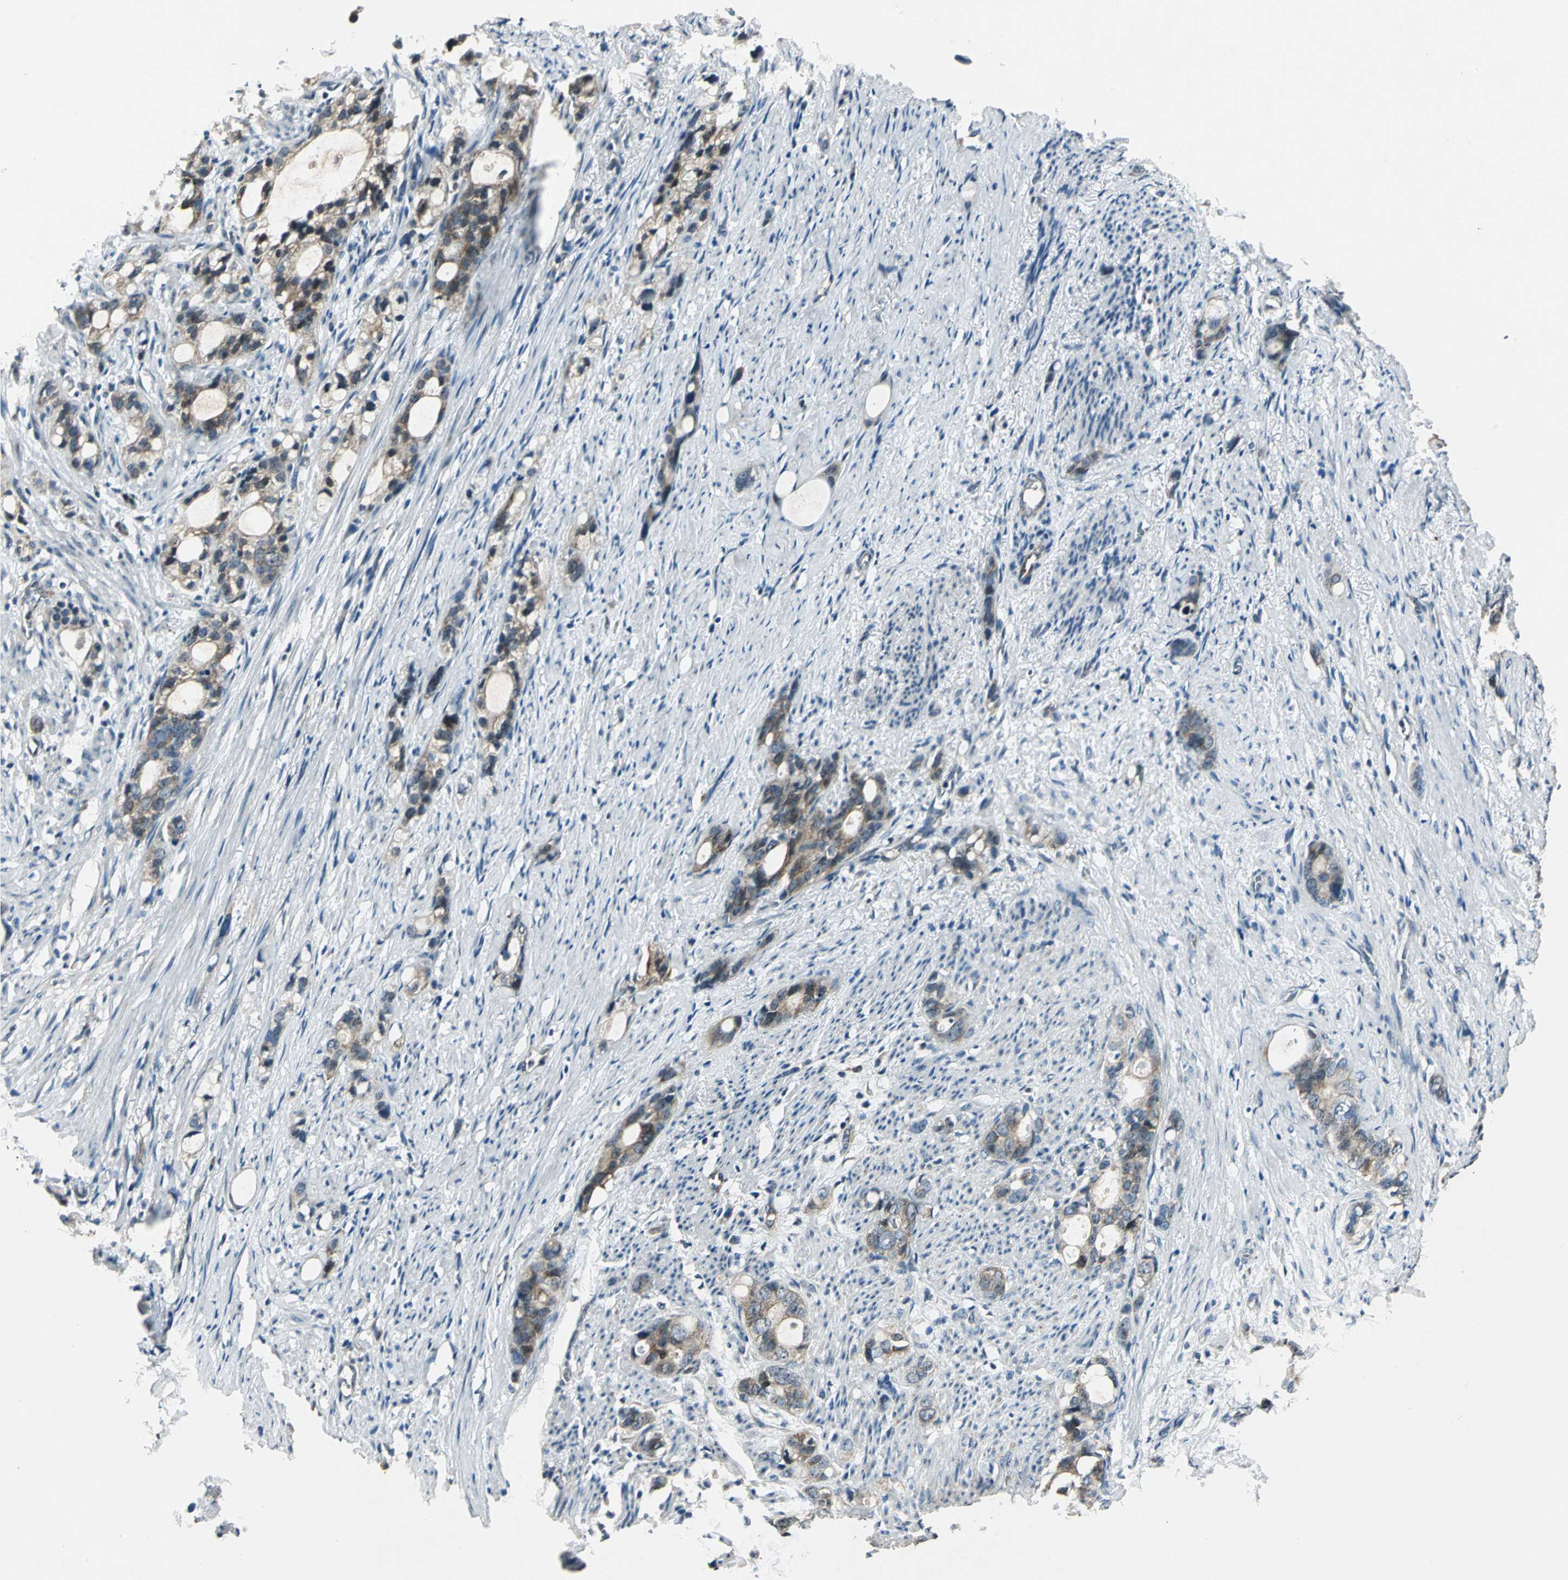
{"staining": {"intensity": "weak", "quantity": ">75%", "location": "cytoplasmic/membranous"}, "tissue": "stomach cancer", "cell_type": "Tumor cells", "image_type": "cancer", "snomed": [{"axis": "morphology", "description": "Adenocarcinoma, NOS"}, {"axis": "topography", "description": "Stomach"}], "caption": "Stomach cancer (adenocarcinoma) stained for a protein (brown) displays weak cytoplasmic/membranous positive positivity in about >75% of tumor cells.", "gene": "AHSA1", "patient": {"sex": "female", "age": 75}}